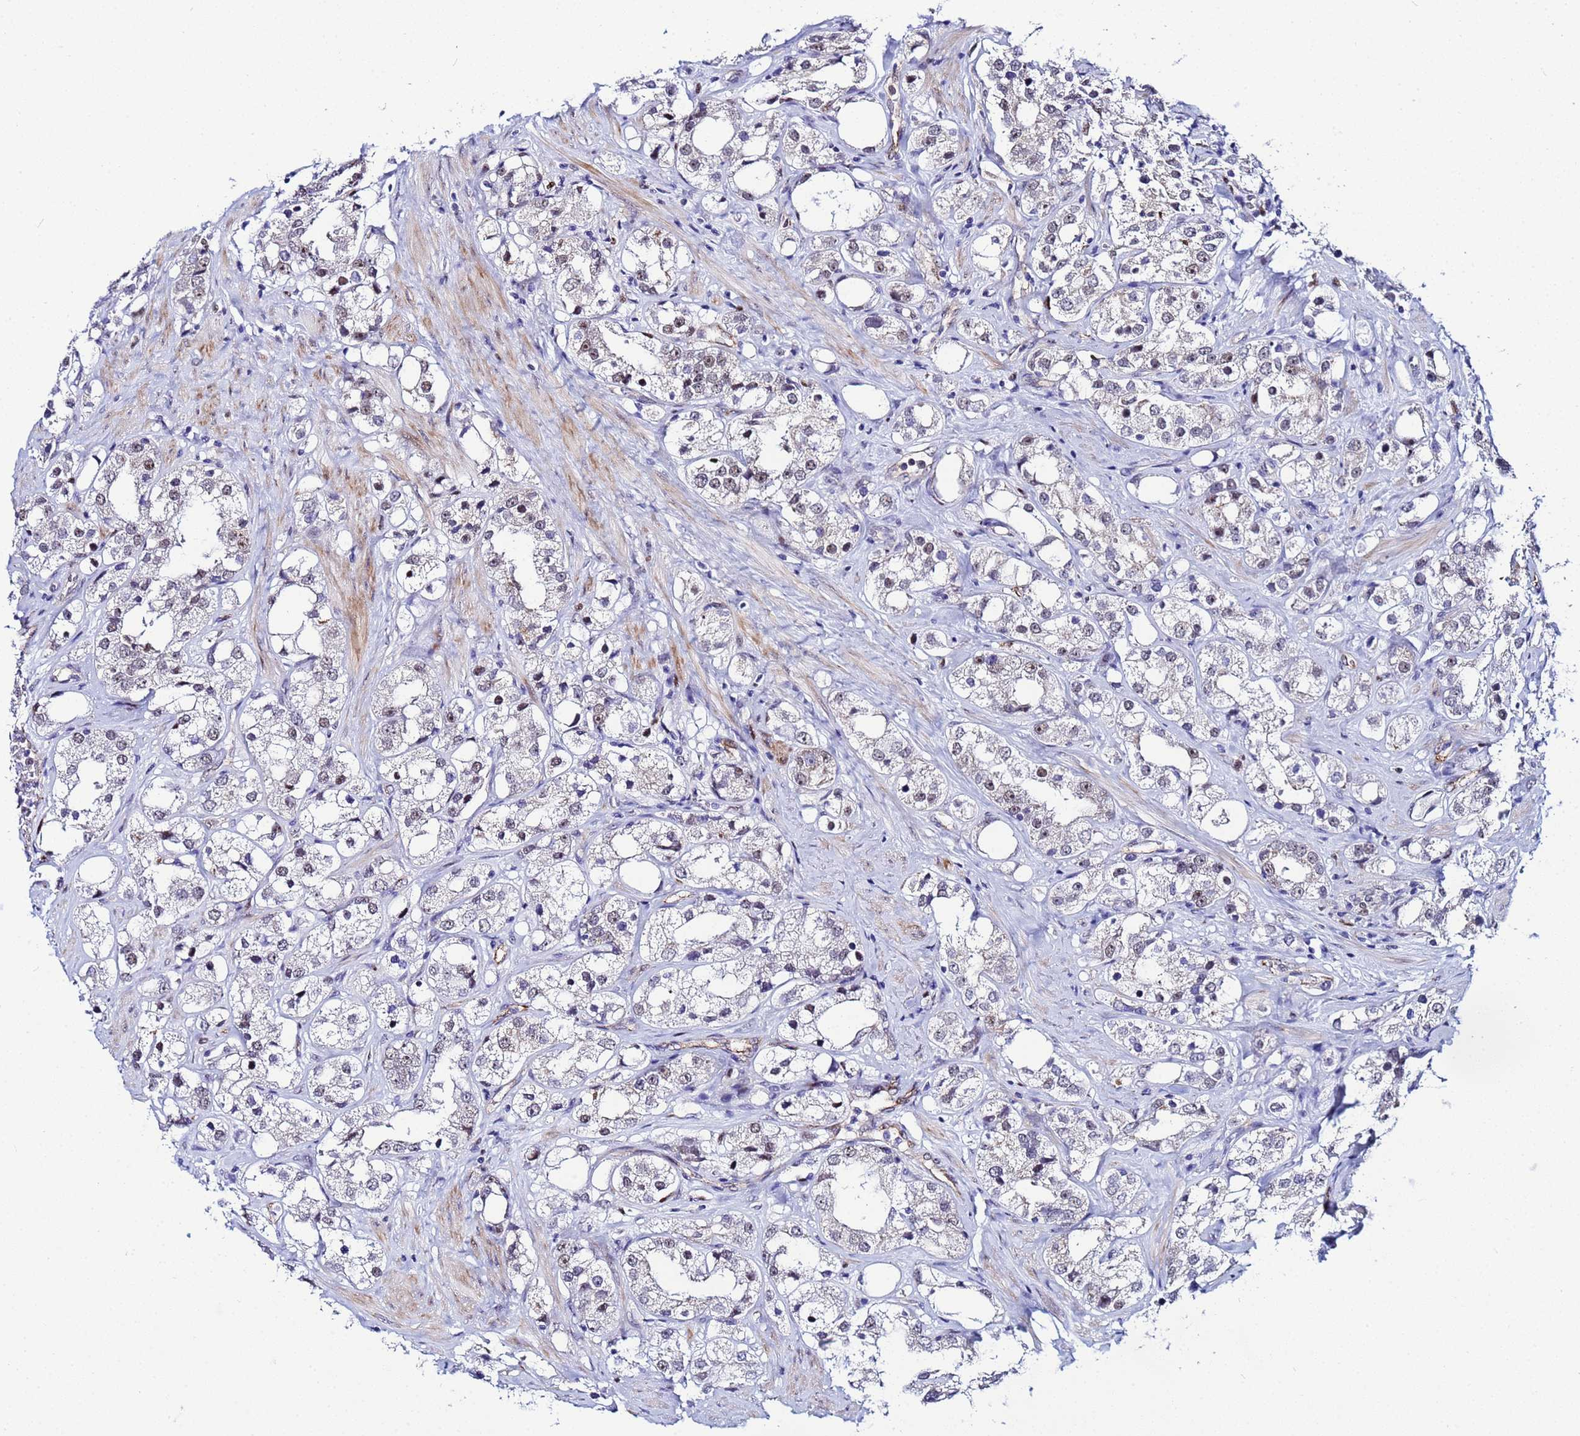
{"staining": {"intensity": "weak", "quantity": "<25%", "location": "nuclear"}, "tissue": "prostate cancer", "cell_type": "Tumor cells", "image_type": "cancer", "snomed": [{"axis": "morphology", "description": "Adenocarcinoma, NOS"}, {"axis": "topography", "description": "Prostate"}], "caption": "IHC of prostate adenocarcinoma reveals no positivity in tumor cells.", "gene": "SLC25A37", "patient": {"sex": "male", "age": 79}}